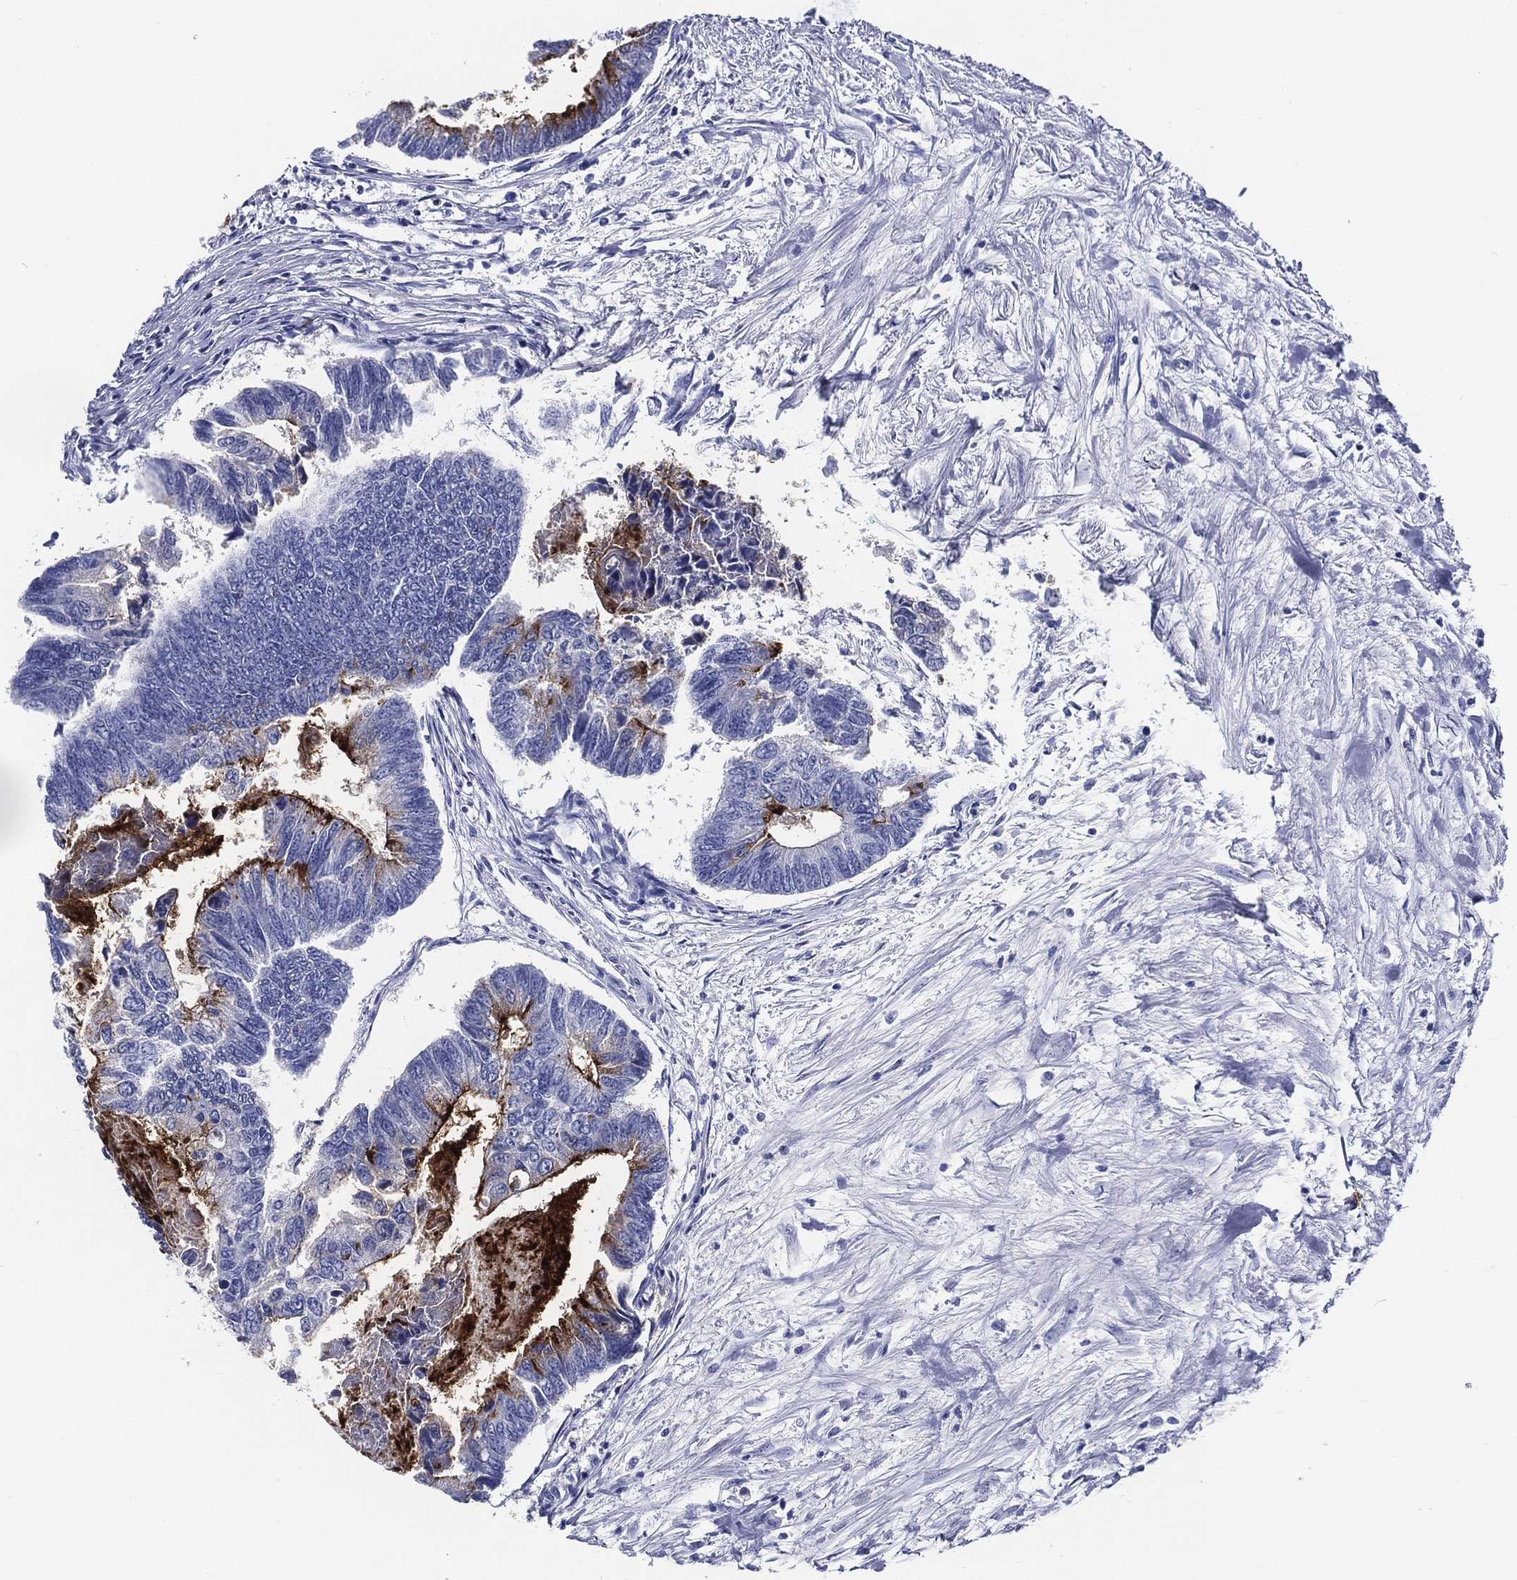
{"staining": {"intensity": "strong", "quantity": "<25%", "location": "cytoplasmic/membranous"}, "tissue": "colorectal cancer", "cell_type": "Tumor cells", "image_type": "cancer", "snomed": [{"axis": "morphology", "description": "Adenocarcinoma, NOS"}, {"axis": "topography", "description": "Colon"}], "caption": "A brown stain shows strong cytoplasmic/membranous staining of a protein in colorectal adenocarcinoma tumor cells.", "gene": "ACE2", "patient": {"sex": "female", "age": 65}}